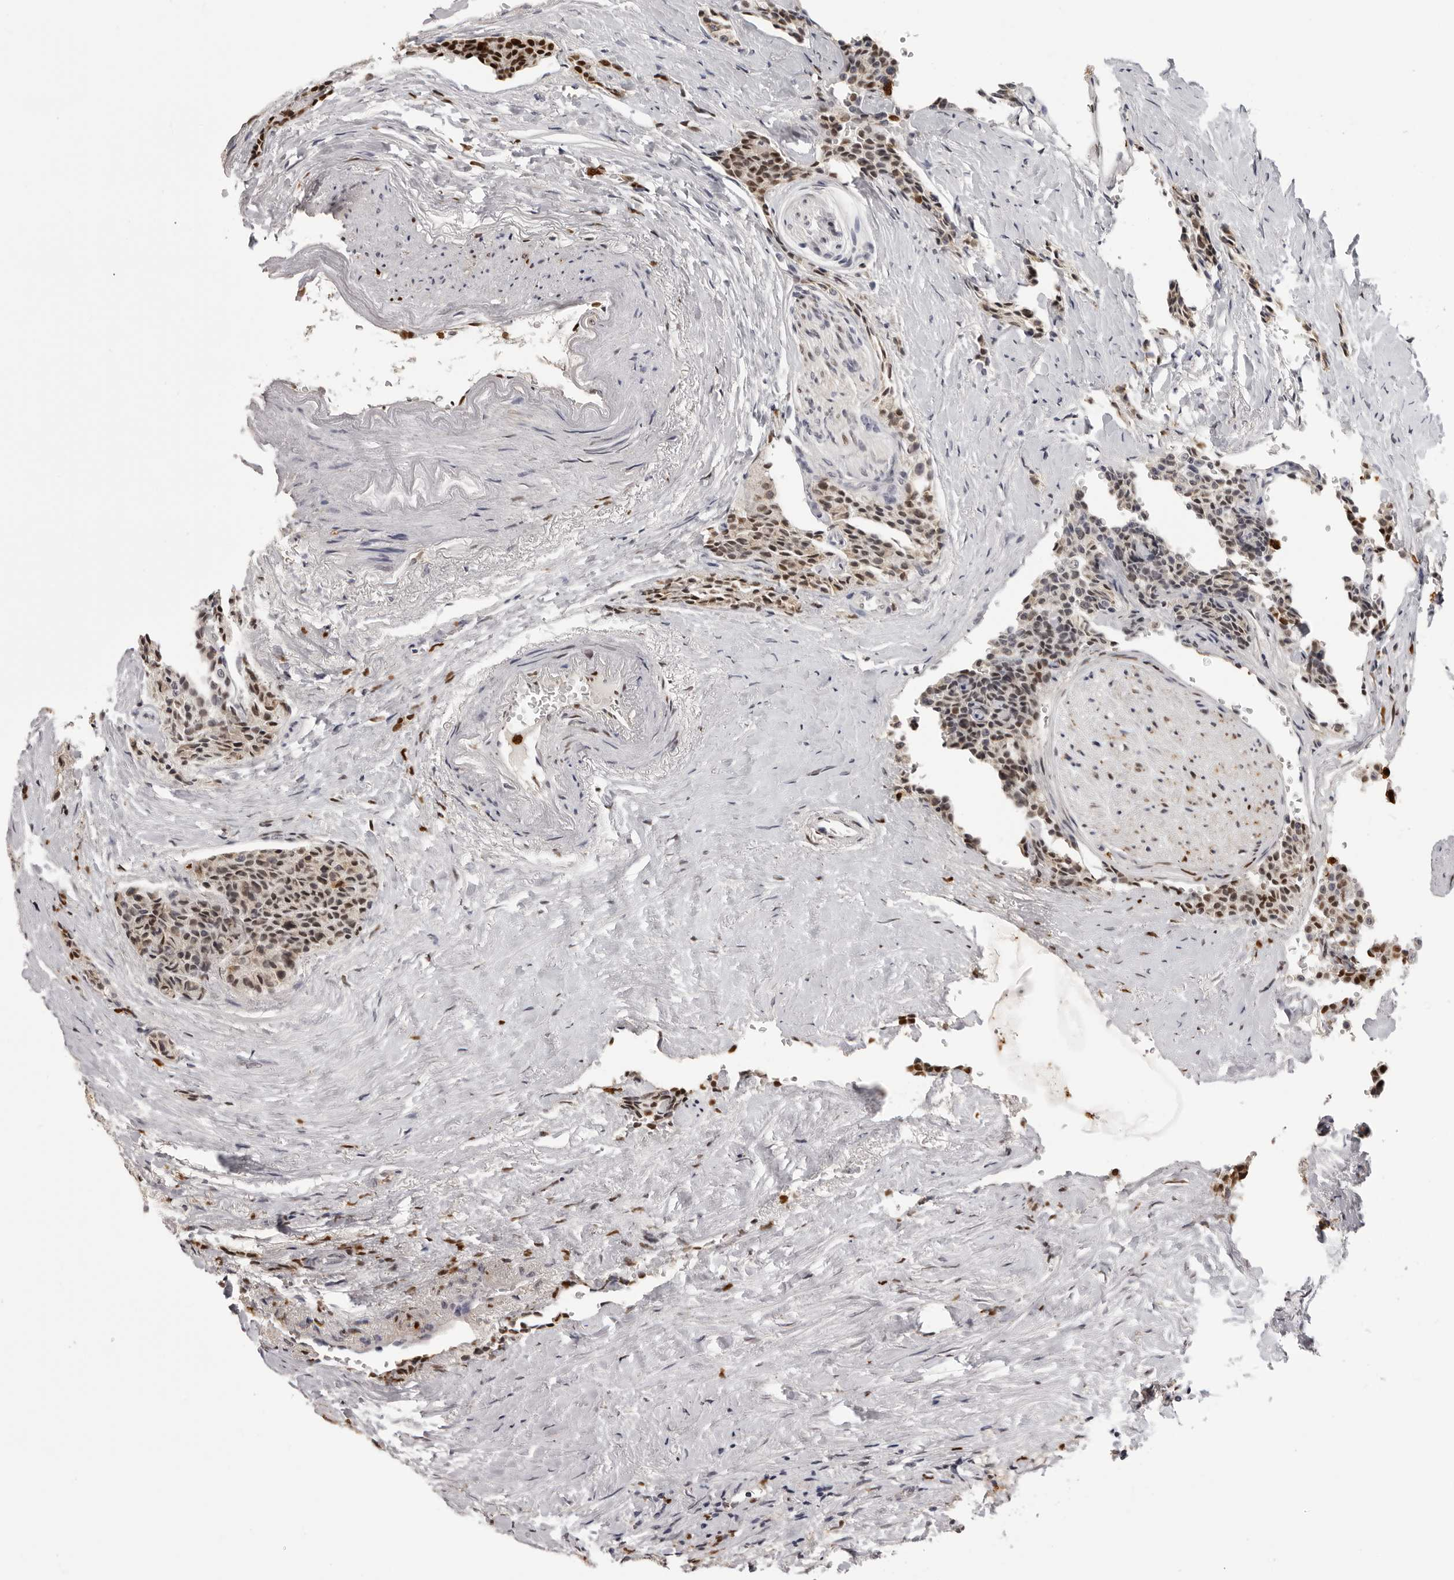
{"staining": {"intensity": "moderate", "quantity": "<25%", "location": "nuclear"}, "tissue": "carcinoid", "cell_type": "Tumor cells", "image_type": "cancer", "snomed": [{"axis": "morphology", "description": "Carcinoid, malignant, NOS"}, {"axis": "topography", "description": "Colon"}], "caption": "Protein staining shows moderate nuclear staining in about <25% of tumor cells in carcinoid. The staining is performed using DAB (3,3'-diaminobenzidine) brown chromogen to label protein expression. The nuclei are counter-stained blue using hematoxylin.", "gene": "IL31", "patient": {"sex": "female", "age": 61}}